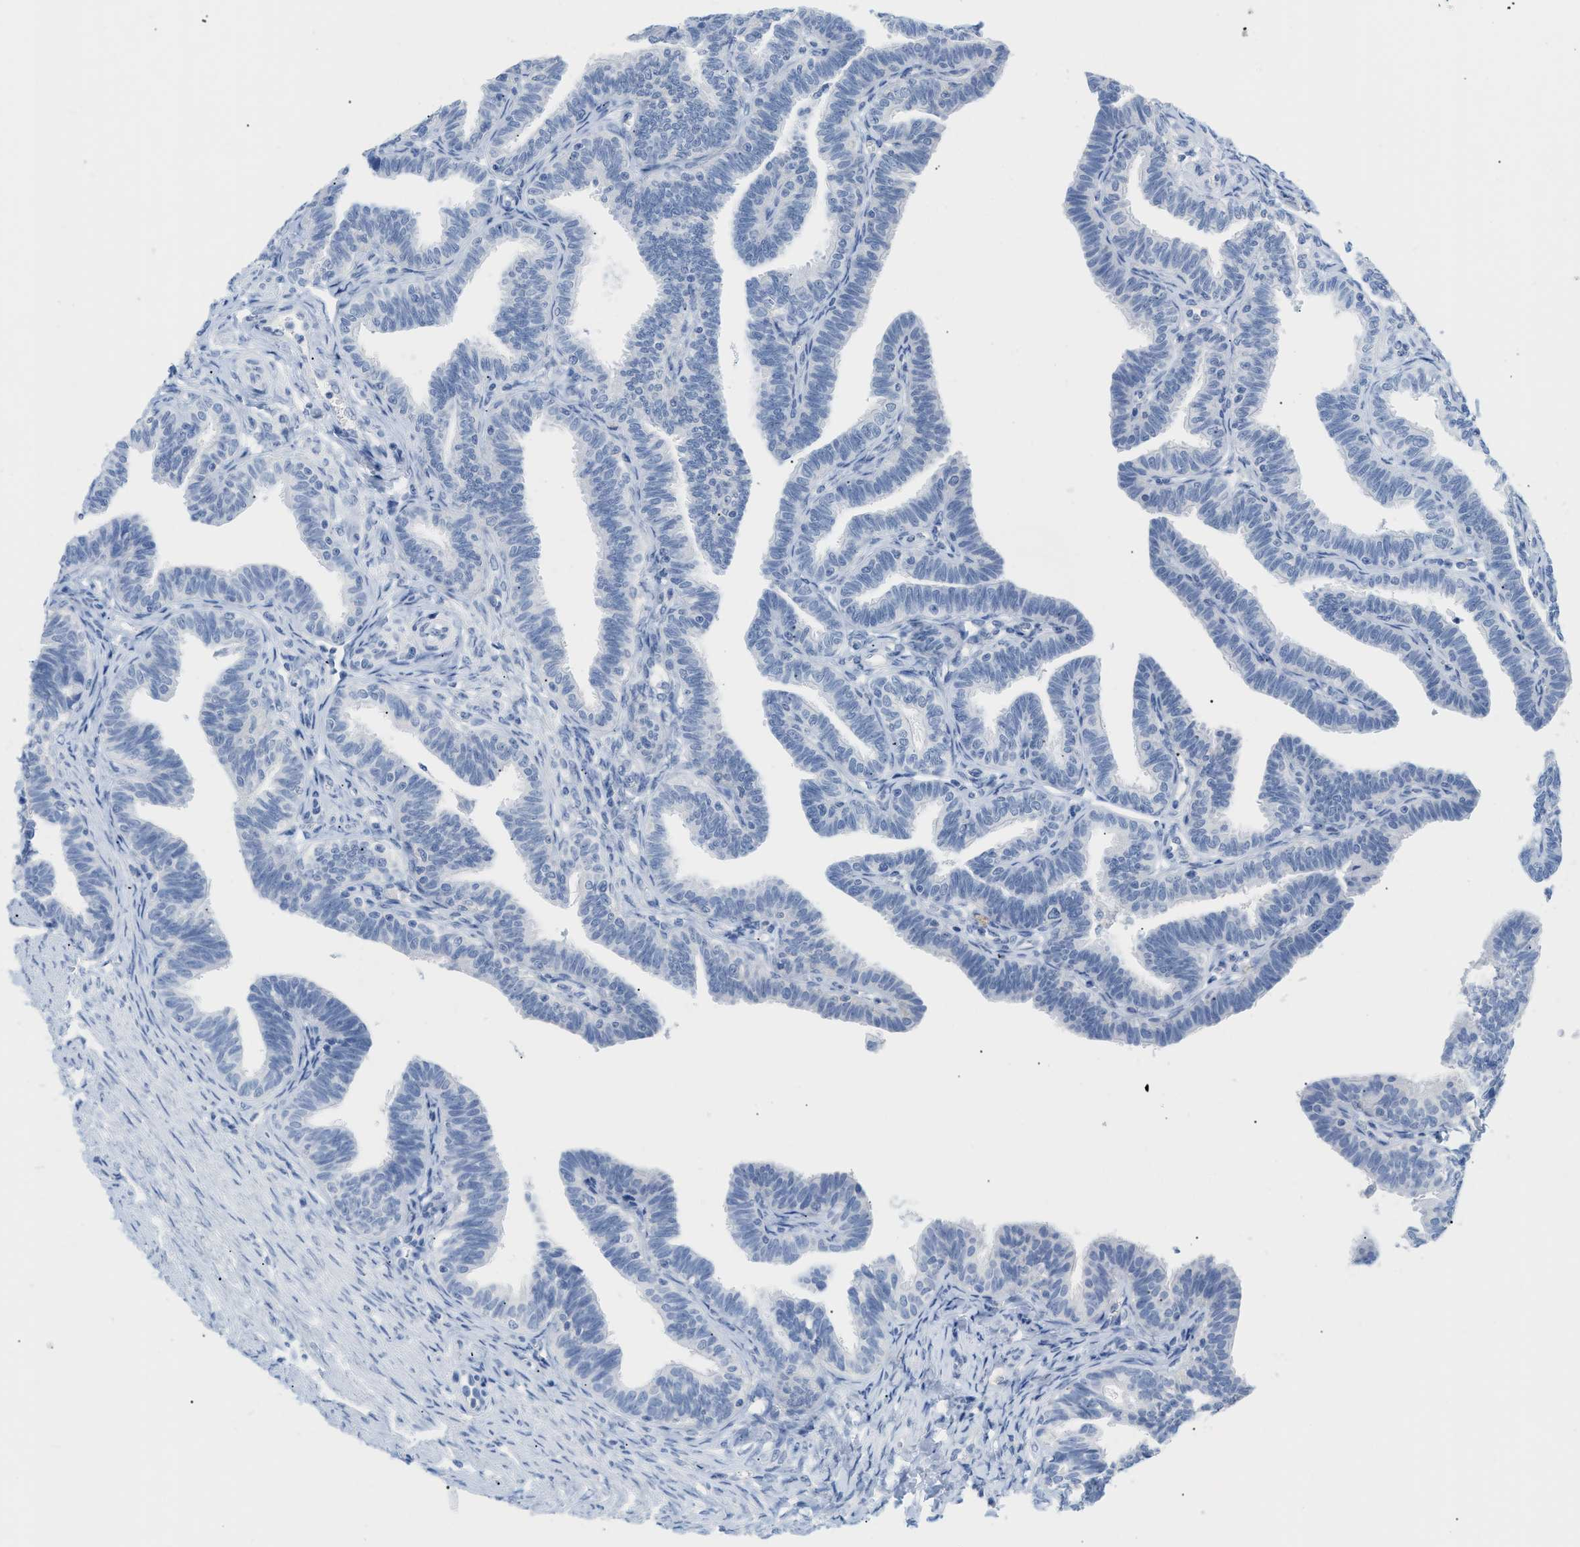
{"staining": {"intensity": "negative", "quantity": "none", "location": "none"}, "tissue": "fallopian tube", "cell_type": "Glandular cells", "image_type": "normal", "snomed": [{"axis": "morphology", "description": "Normal tissue, NOS"}, {"axis": "topography", "description": "Fallopian tube"}, {"axis": "topography", "description": "Ovary"}], "caption": "An immunohistochemistry micrograph of normal fallopian tube is shown. There is no staining in glandular cells of fallopian tube. Brightfield microscopy of IHC stained with DAB (brown) and hematoxylin (blue), captured at high magnification.", "gene": "PAPPA", "patient": {"sex": "female", "age": 23}}